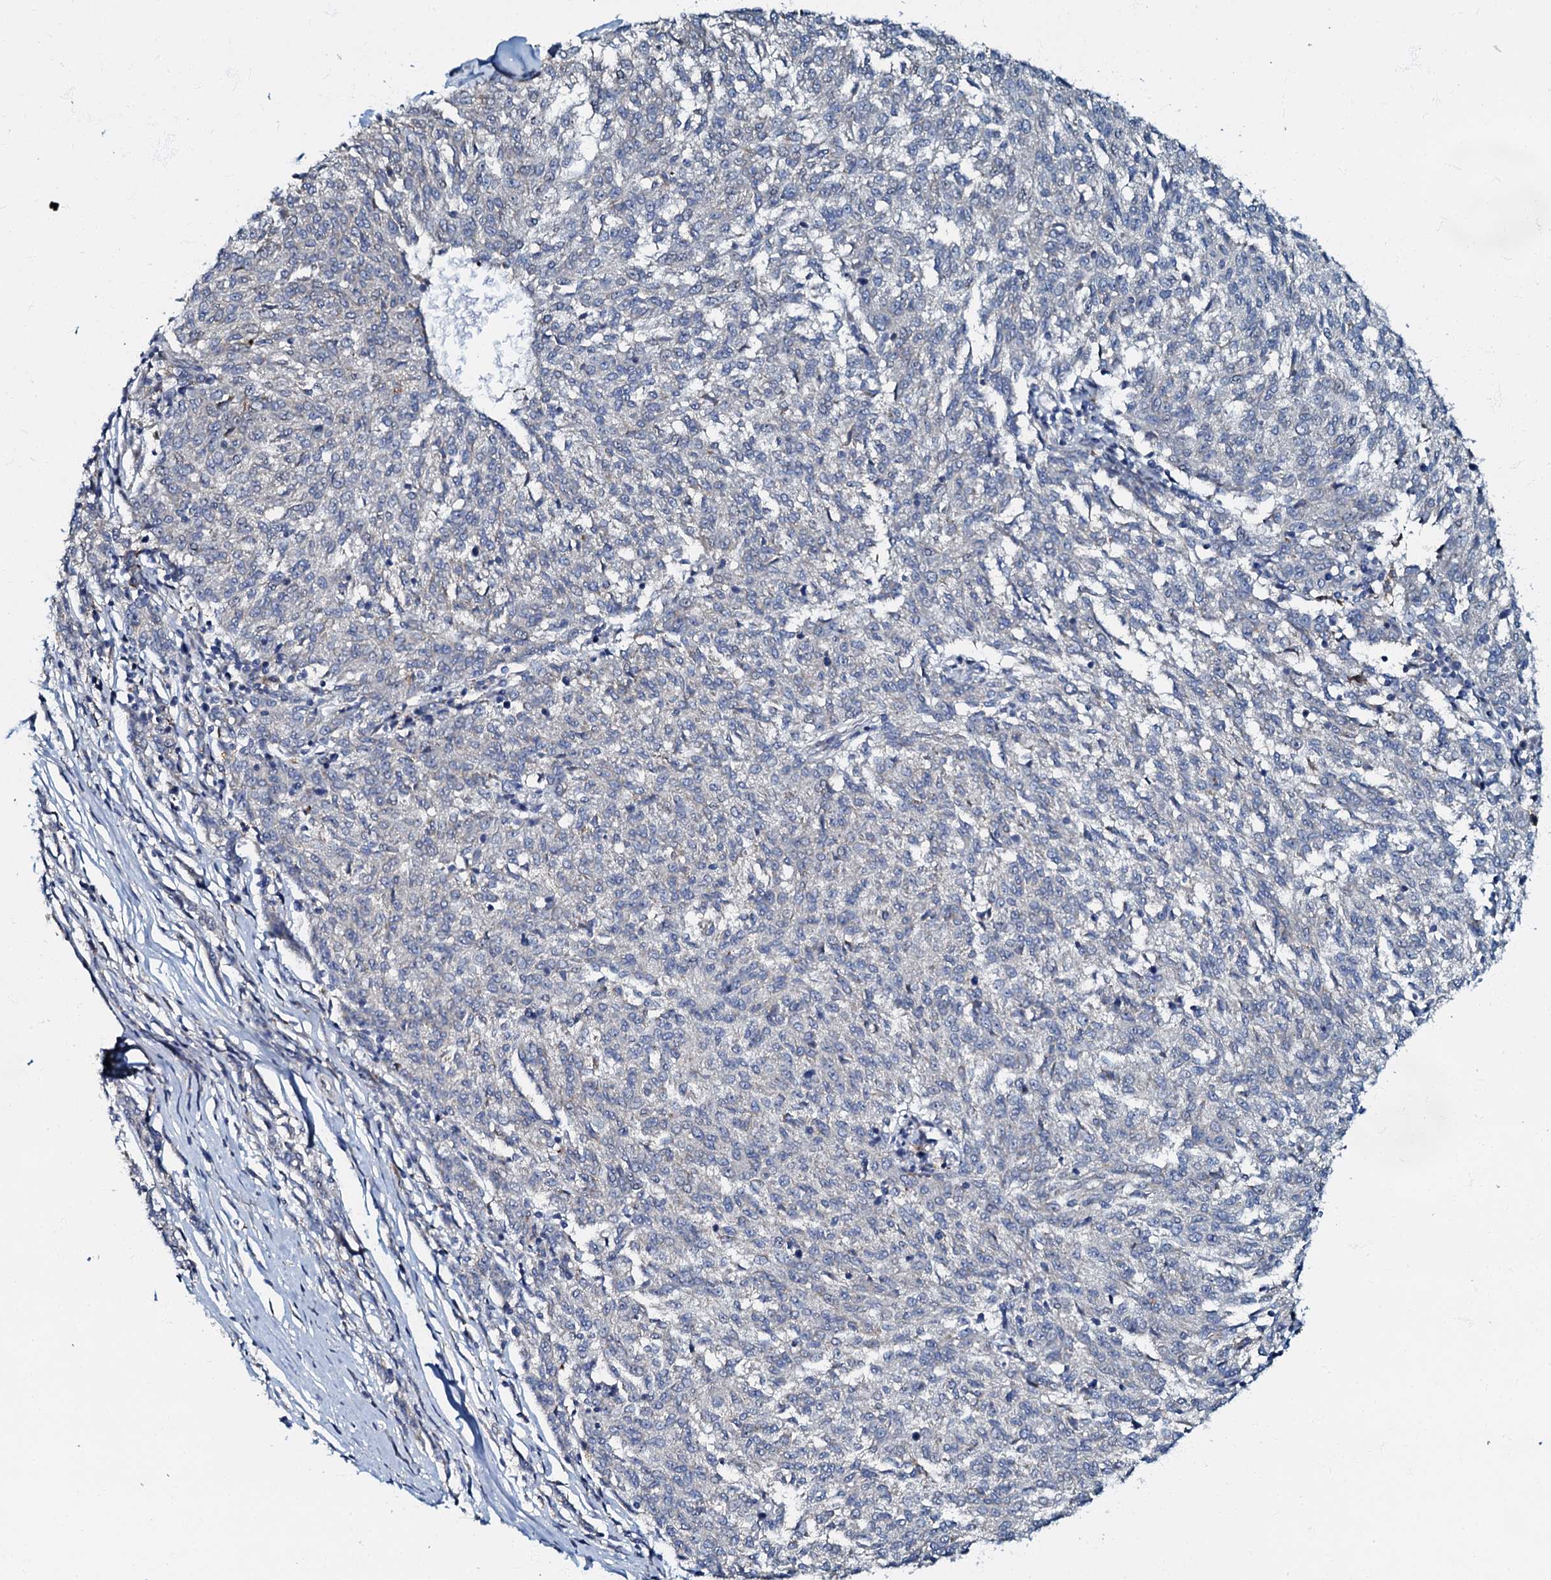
{"staining": {"intensity": "negative", "quantity": "none", "location": "none"}, "tissue": "melanoma", "cell_type": "Tumor cells", "image_type": "cancer", "snomed": [{"axis": "morphology", "description": "Malignant melanoma, NOS"}, {"axis": "topography", "description": "Skin"}], "caption": "This is an immunohistochemistry image of melanoma. There is no expression in tumor cells.", "gene": "OLAH", "patient": {"sex": "female", "age": 72}}